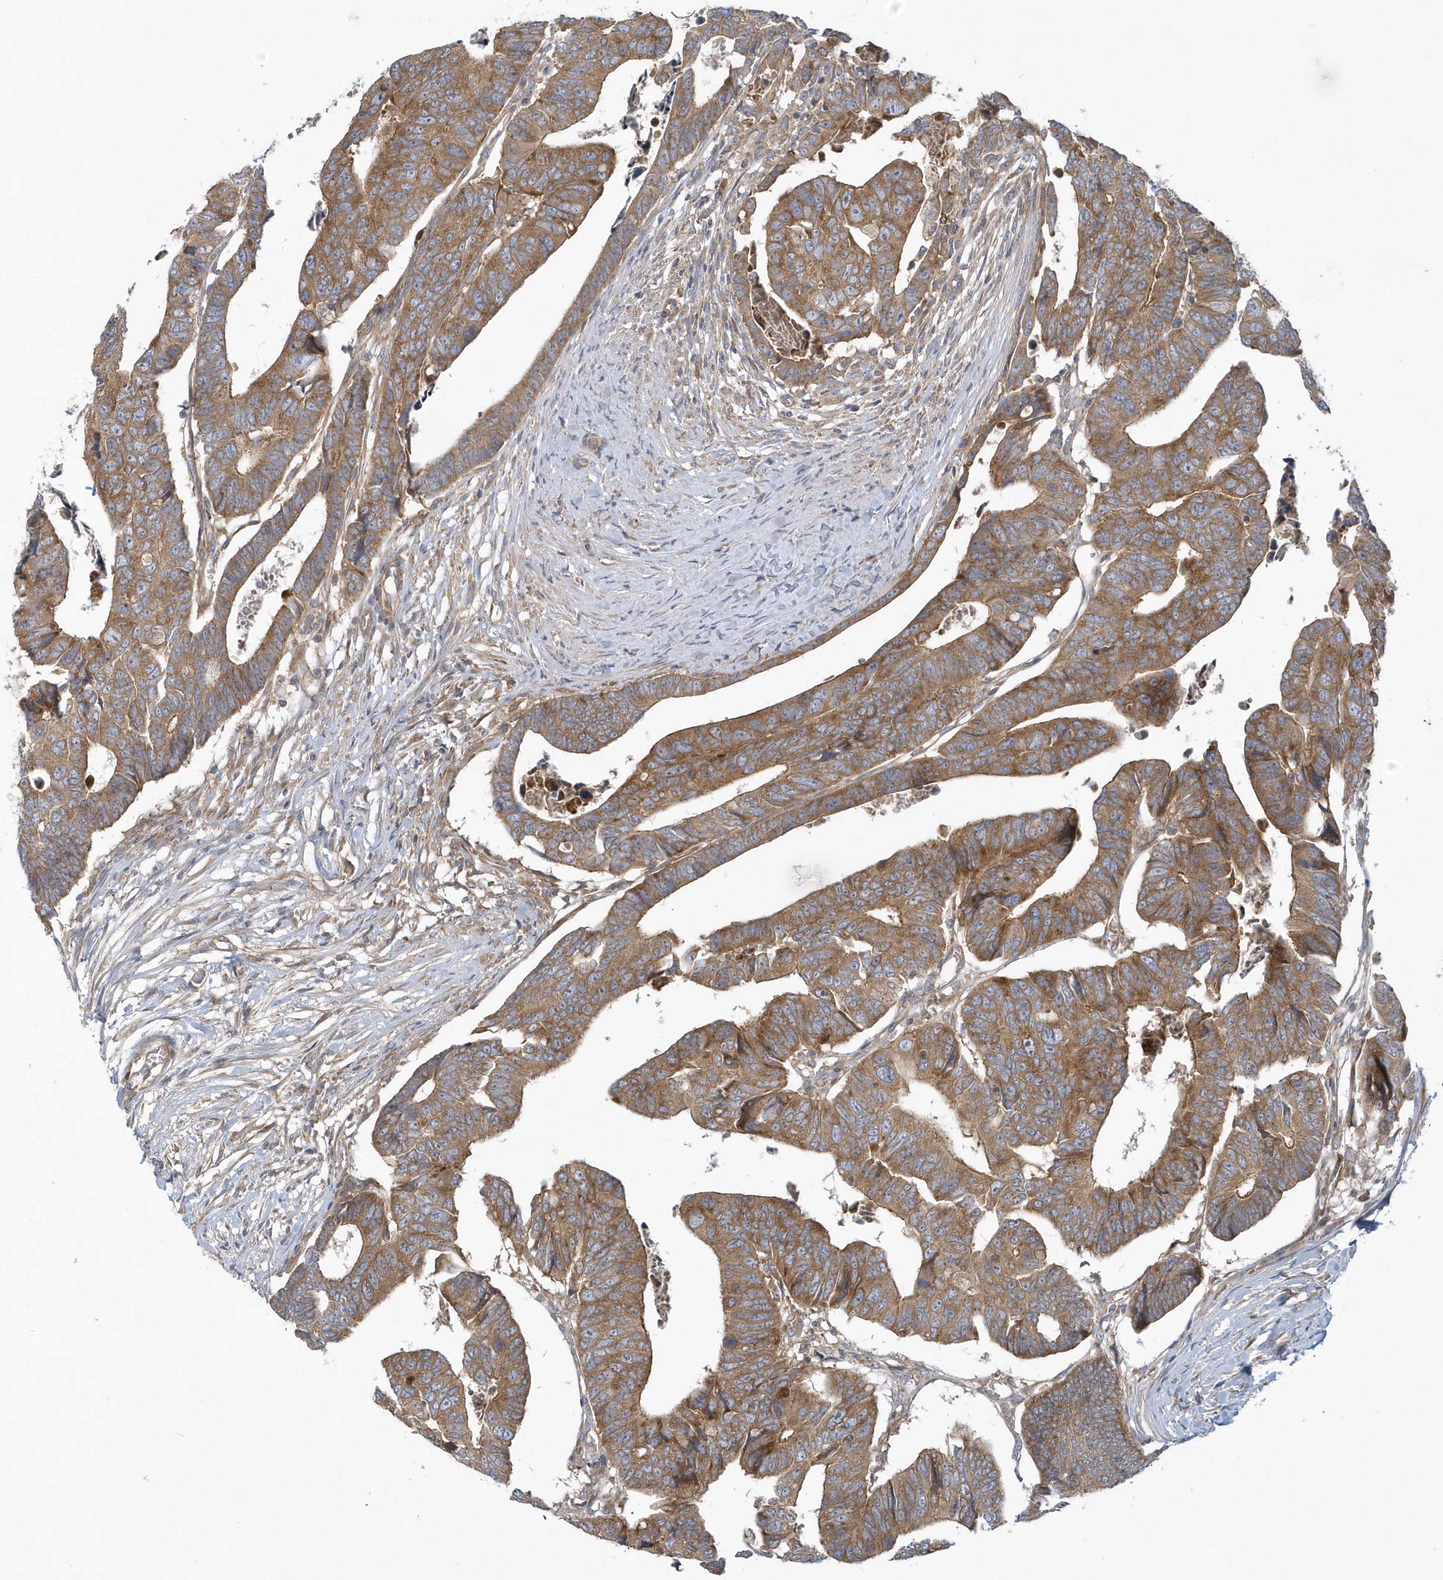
{"staining": {"intensity": "moderate", "quantity": ">75%", "location": "cytoplasmic/membranous"}, "tissue": "colorectal cancer", "cell_type": "Tumor cells", "image_type": "cancer", "snomed": [{"axis": "morphology", "description": "Adenocarcinoma, NOS"}, {"axis": "topography", "description": "Rectum"}], "caption": "Moderate cytoplasmic/membranous protein expression is identified in approximately >75% of tumor cells in colorectal cancer (adenocarcinoma).", "gene": "CNOT10", "patient": {"sex": "female", "age": 65}}